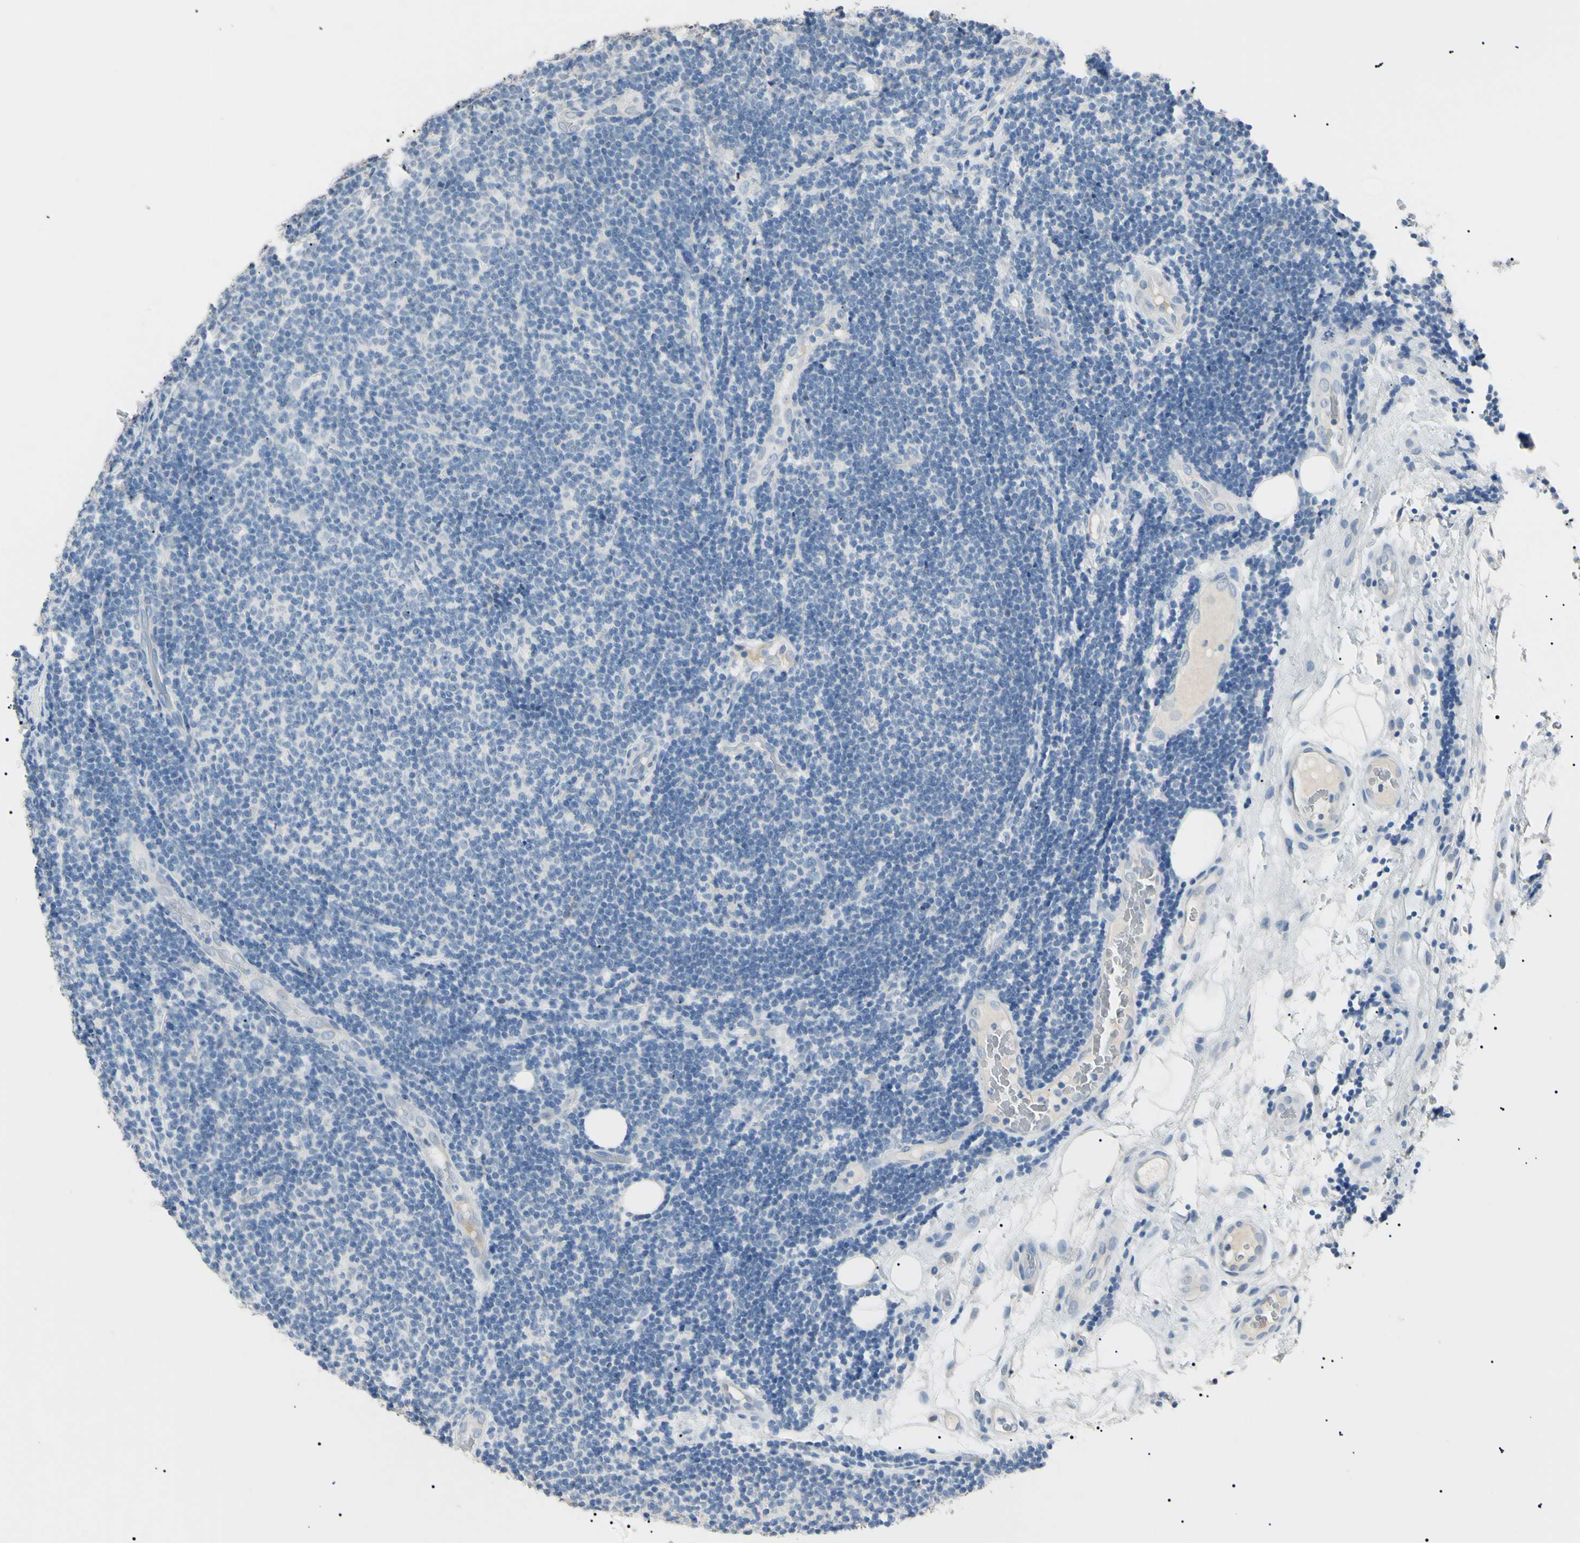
{"staining": {"intensity": "negative", "quantity": "none", "location": "none"}, "tissue": "lymphoma", "cell_type": "Tumor cells", "image_type": "cancer", "snomed": [{"axis": "morphology", "description": "Malignant lymphoma, non-Hodgkin's type, Low grade"}, {"axis": "topography", "description": "Lymph node"}], "caption": "Image shows no protein expression in tumor cells of low-grade malignant lymphoma, non-Hodgkin's type tissue. Brightfield microscopy of IHC stained with DAB (3,3'-diaminobenzidine) (brown) and hematoxylin (blue), captured at high magnification.", "gene": "CGB3", "patient": {"sex": "male", "age": 83}}